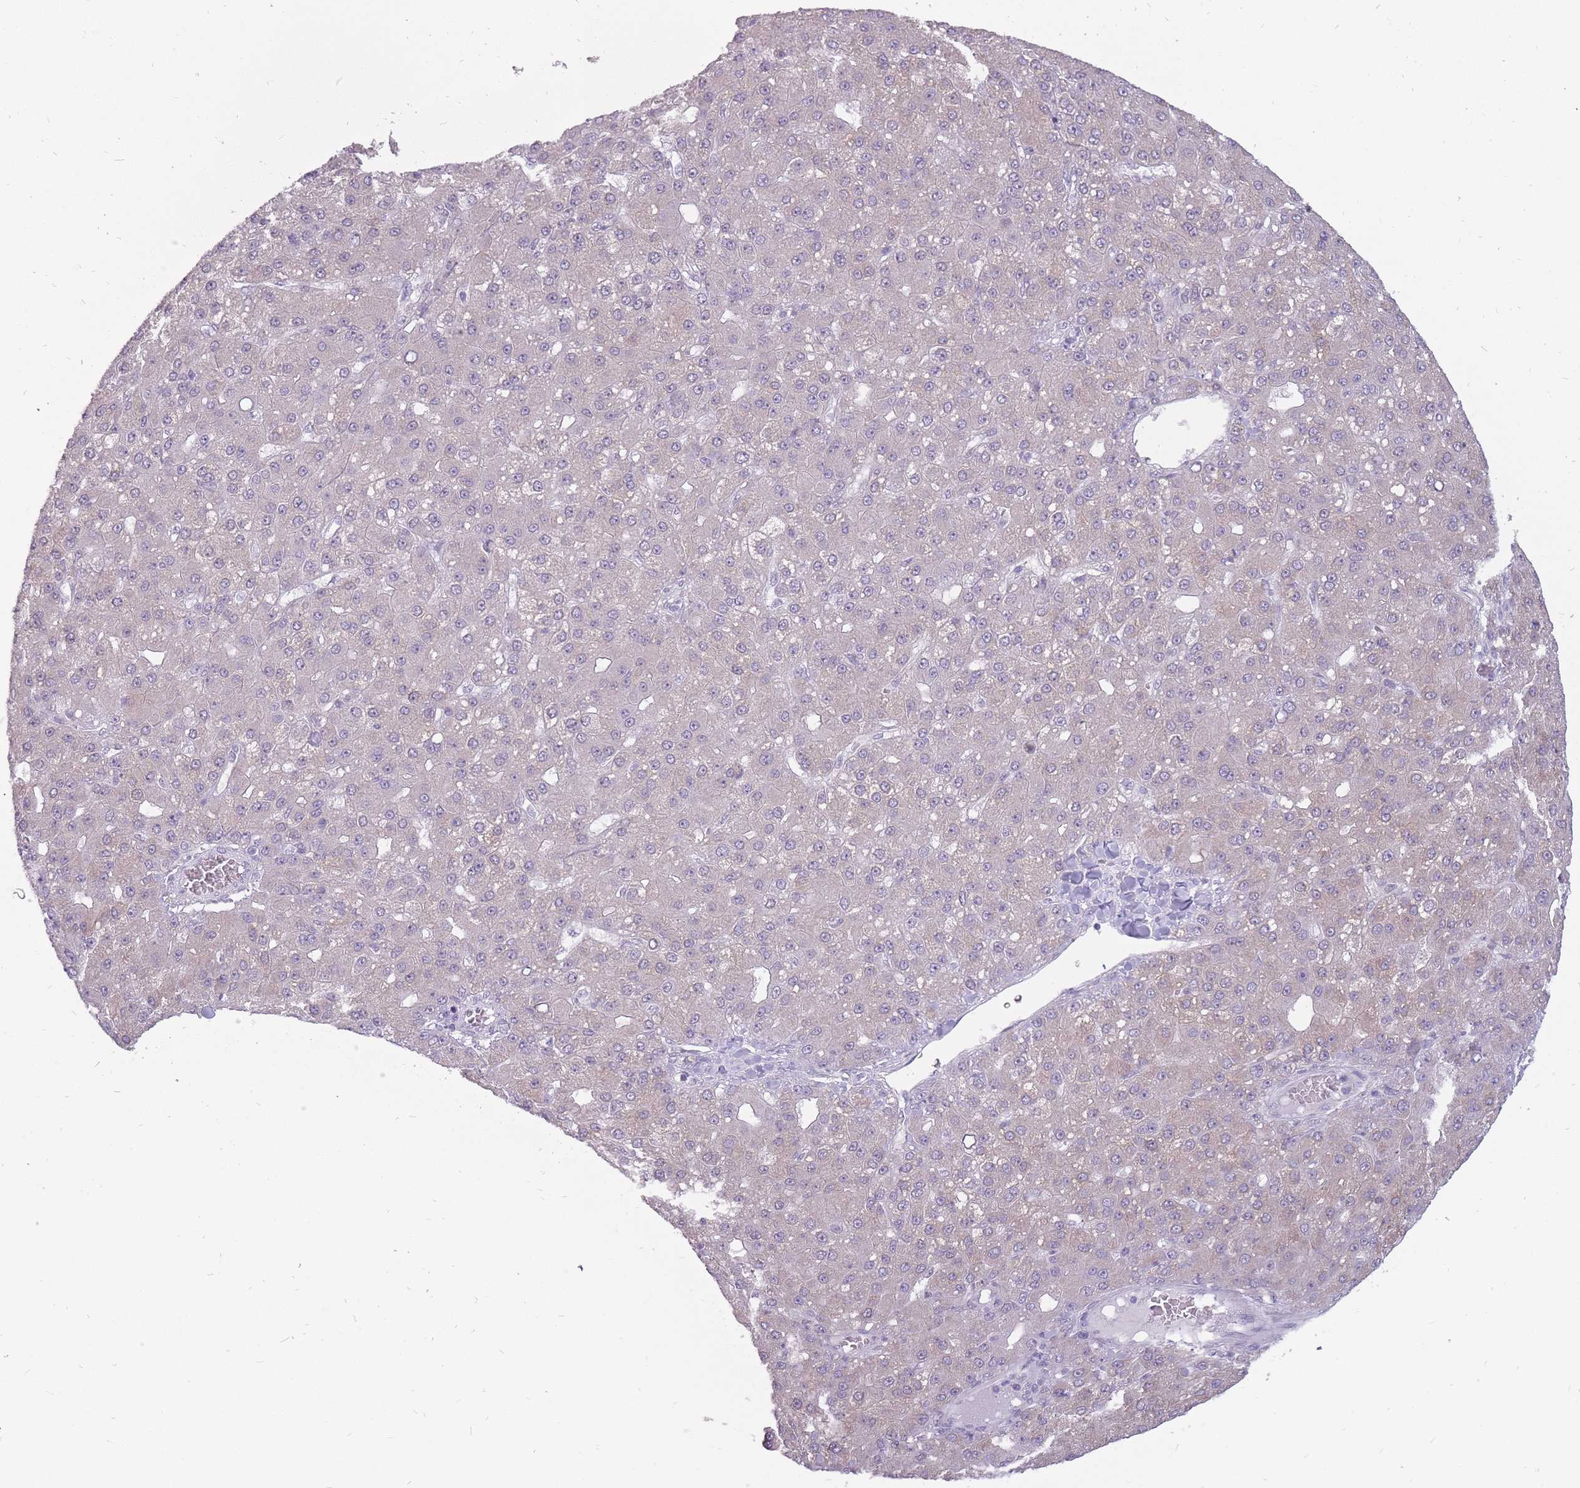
{"staining": {"intensity": "negative", "quantity": "none", "location": "none"}, "tissue": "liver cancer", "cell_type": "Tumor cells", "image_type": "cancer", "snomed": [{"axis": "morphology", "description": "Carcinoma, Hepatocellular, NOS"}, {"axis": "topography", "description": "Liver"}], "caption": "Micrograph shows no protein staining in tumor cells of liver cancer (hepatocellular carcinoma) tissue.", "gene": "POMZP3", "patient": {"sex": "male", "age": 67}}